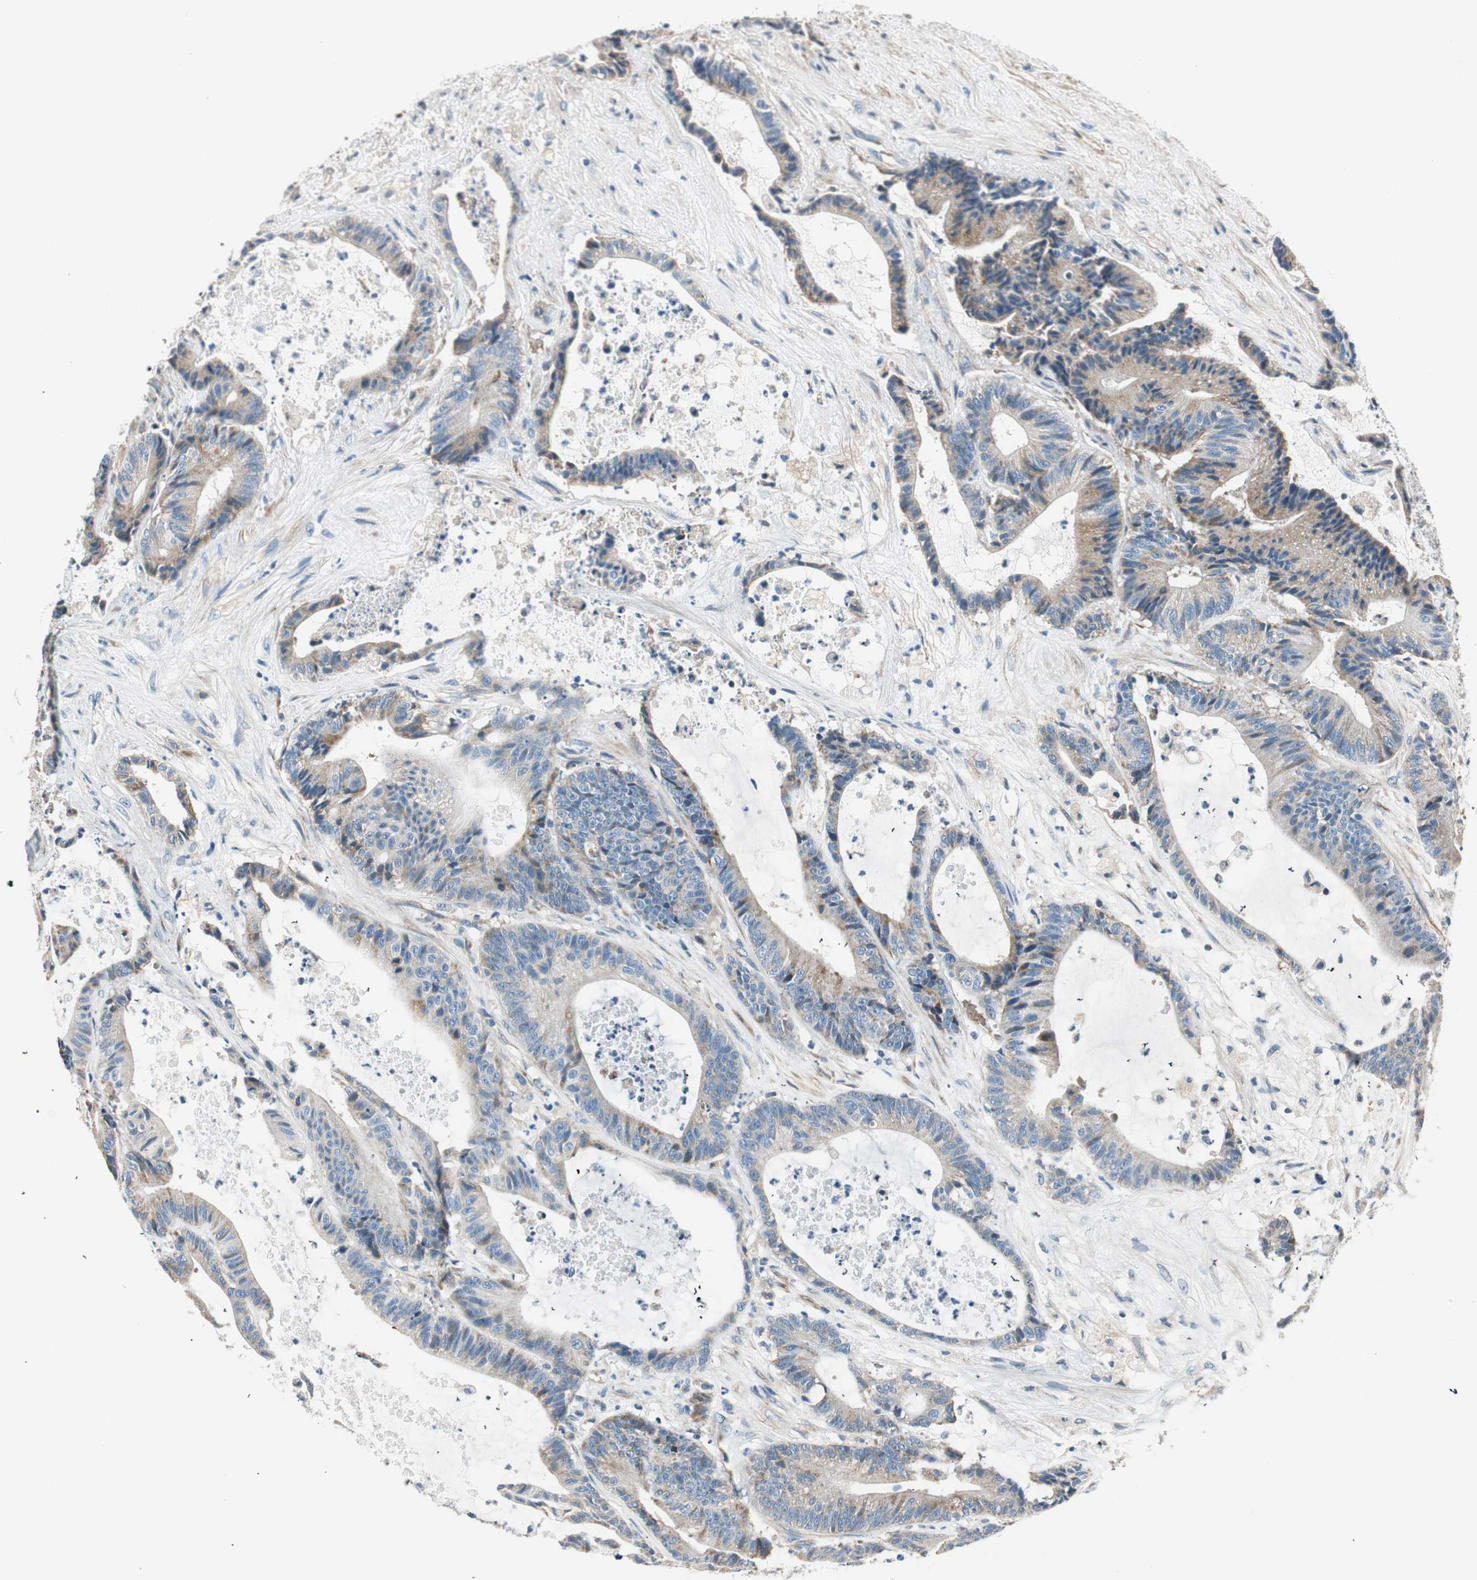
{"staining": {"intensity": "weak", "quantity": "25%-75%", "location": "cytoplasmic/membranous"}, "tissue": "colorectal cancer", "cell_type": "Tumor cells", "image_type": "cancer", "snomed": [{"axis": "morphology", "description": "Adenocarcinoma, NOS"}, {"axis": "topography", "description": "Colon"}], "caption": "IHC image of neoplastic tissue: human colorectal cancer stained using immunohistochemistry (IHC) demonstrates low levels of weak protein expression localized specifically in the cytoplasmic/membranous of tumor cells, appearing as a cytoplasmic/membranous brown color.", "gene": "RORB", "patient": {"sex": "female", "age": 84}}